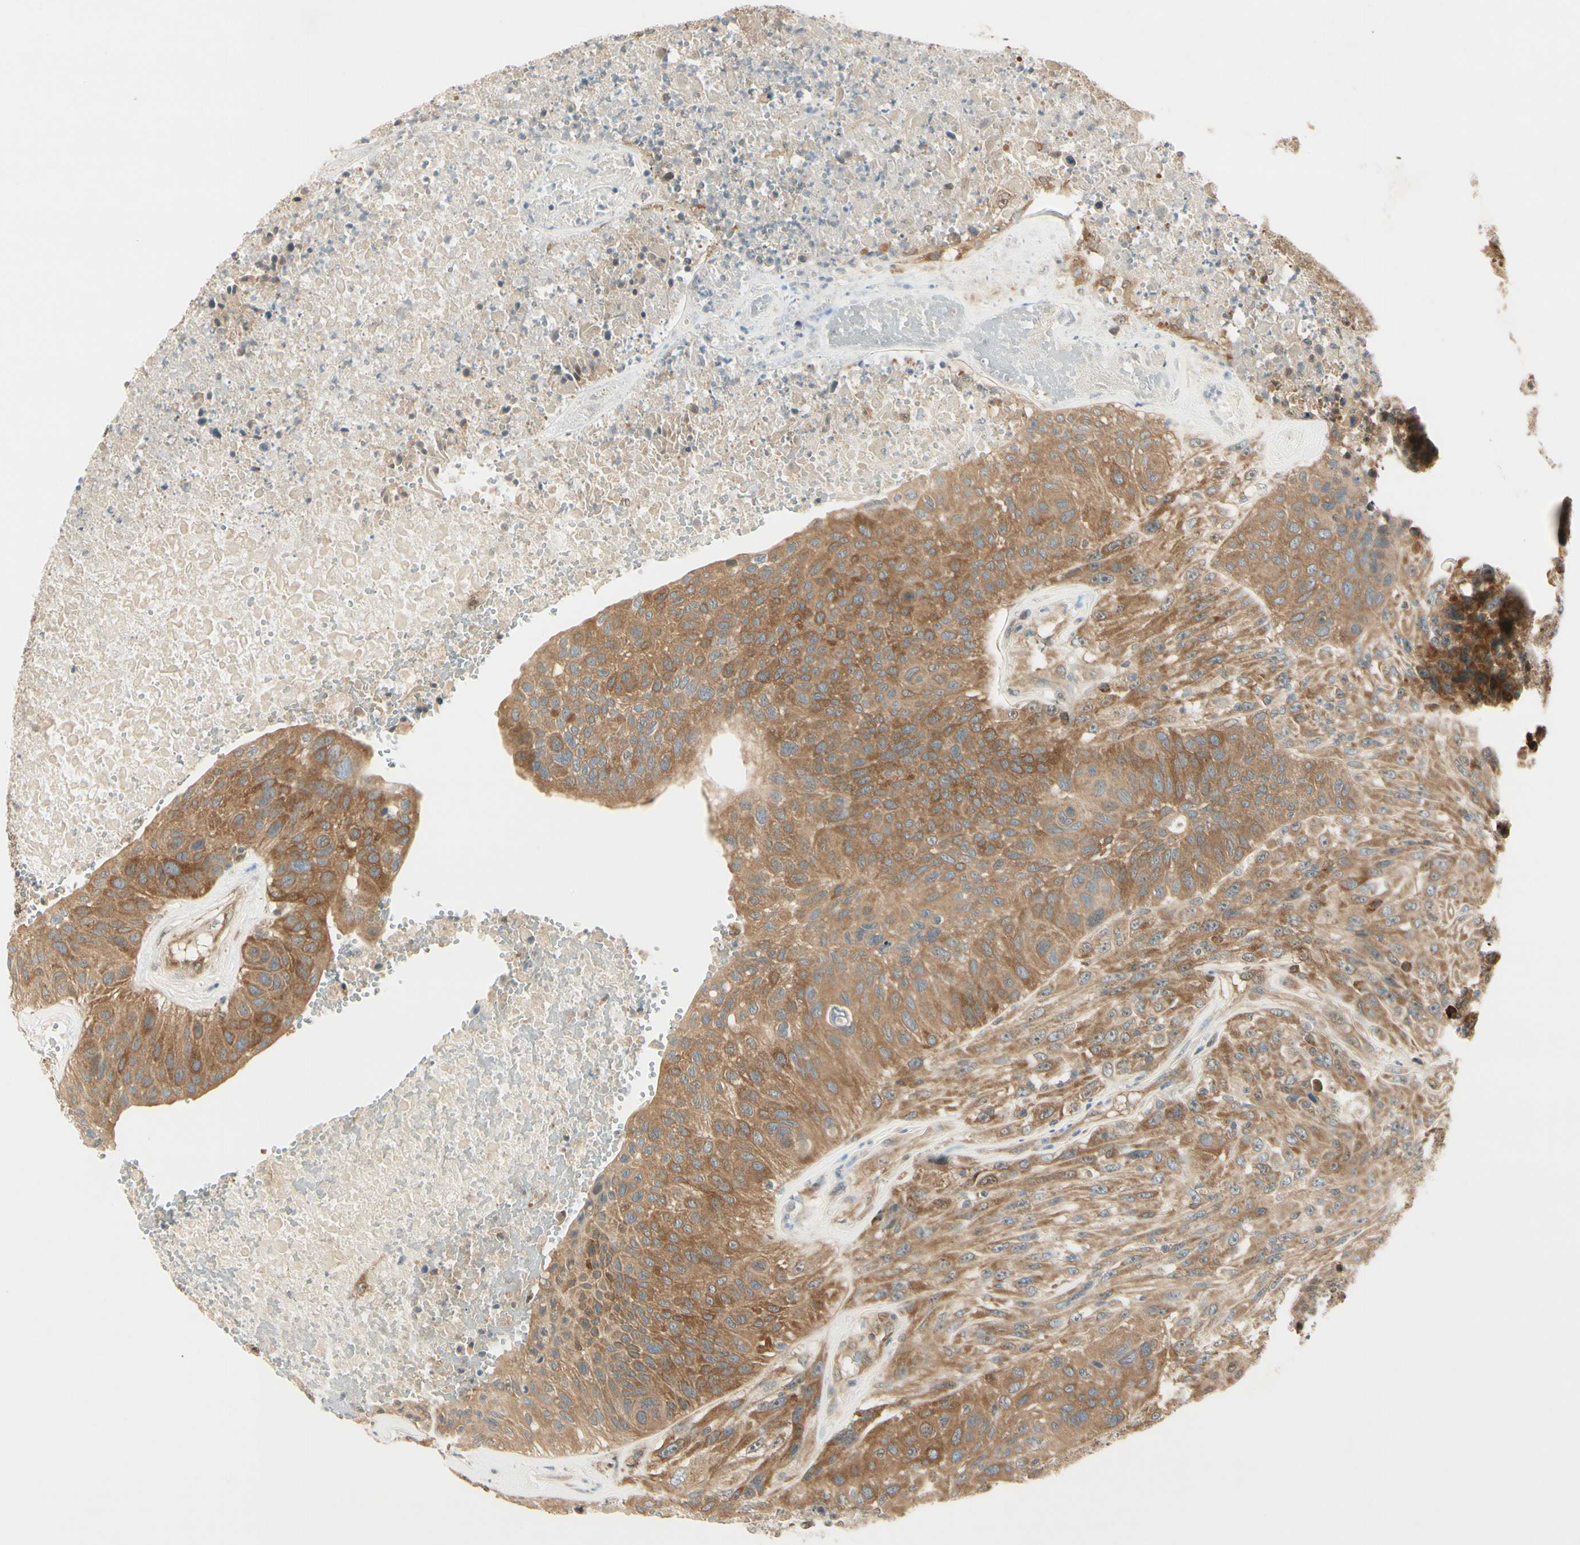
{"staining": {"intensity": "weak", "quantity": ">75%", "location": "cytoplasmic/membranous"}, "tissue": "urothelial cancer", "cell_type": "Tumor cells", "image_type": "cancer", "snomed": [{"axis": "morphology", "description": "Urothelial carcinoma, High grade"}, {"axis": "topography", "description": "Urinary bladder"}], "caption": "This photomicrograph displays urothelial cancer stained with IHC to label a protein in brown. The cytoplasmic/membranous of tumor cells show weak positivity for the protein. Nuclei are counter-stained blue.", "gene": "IPO5", "patient": {"sex": "male", "age": 66}}